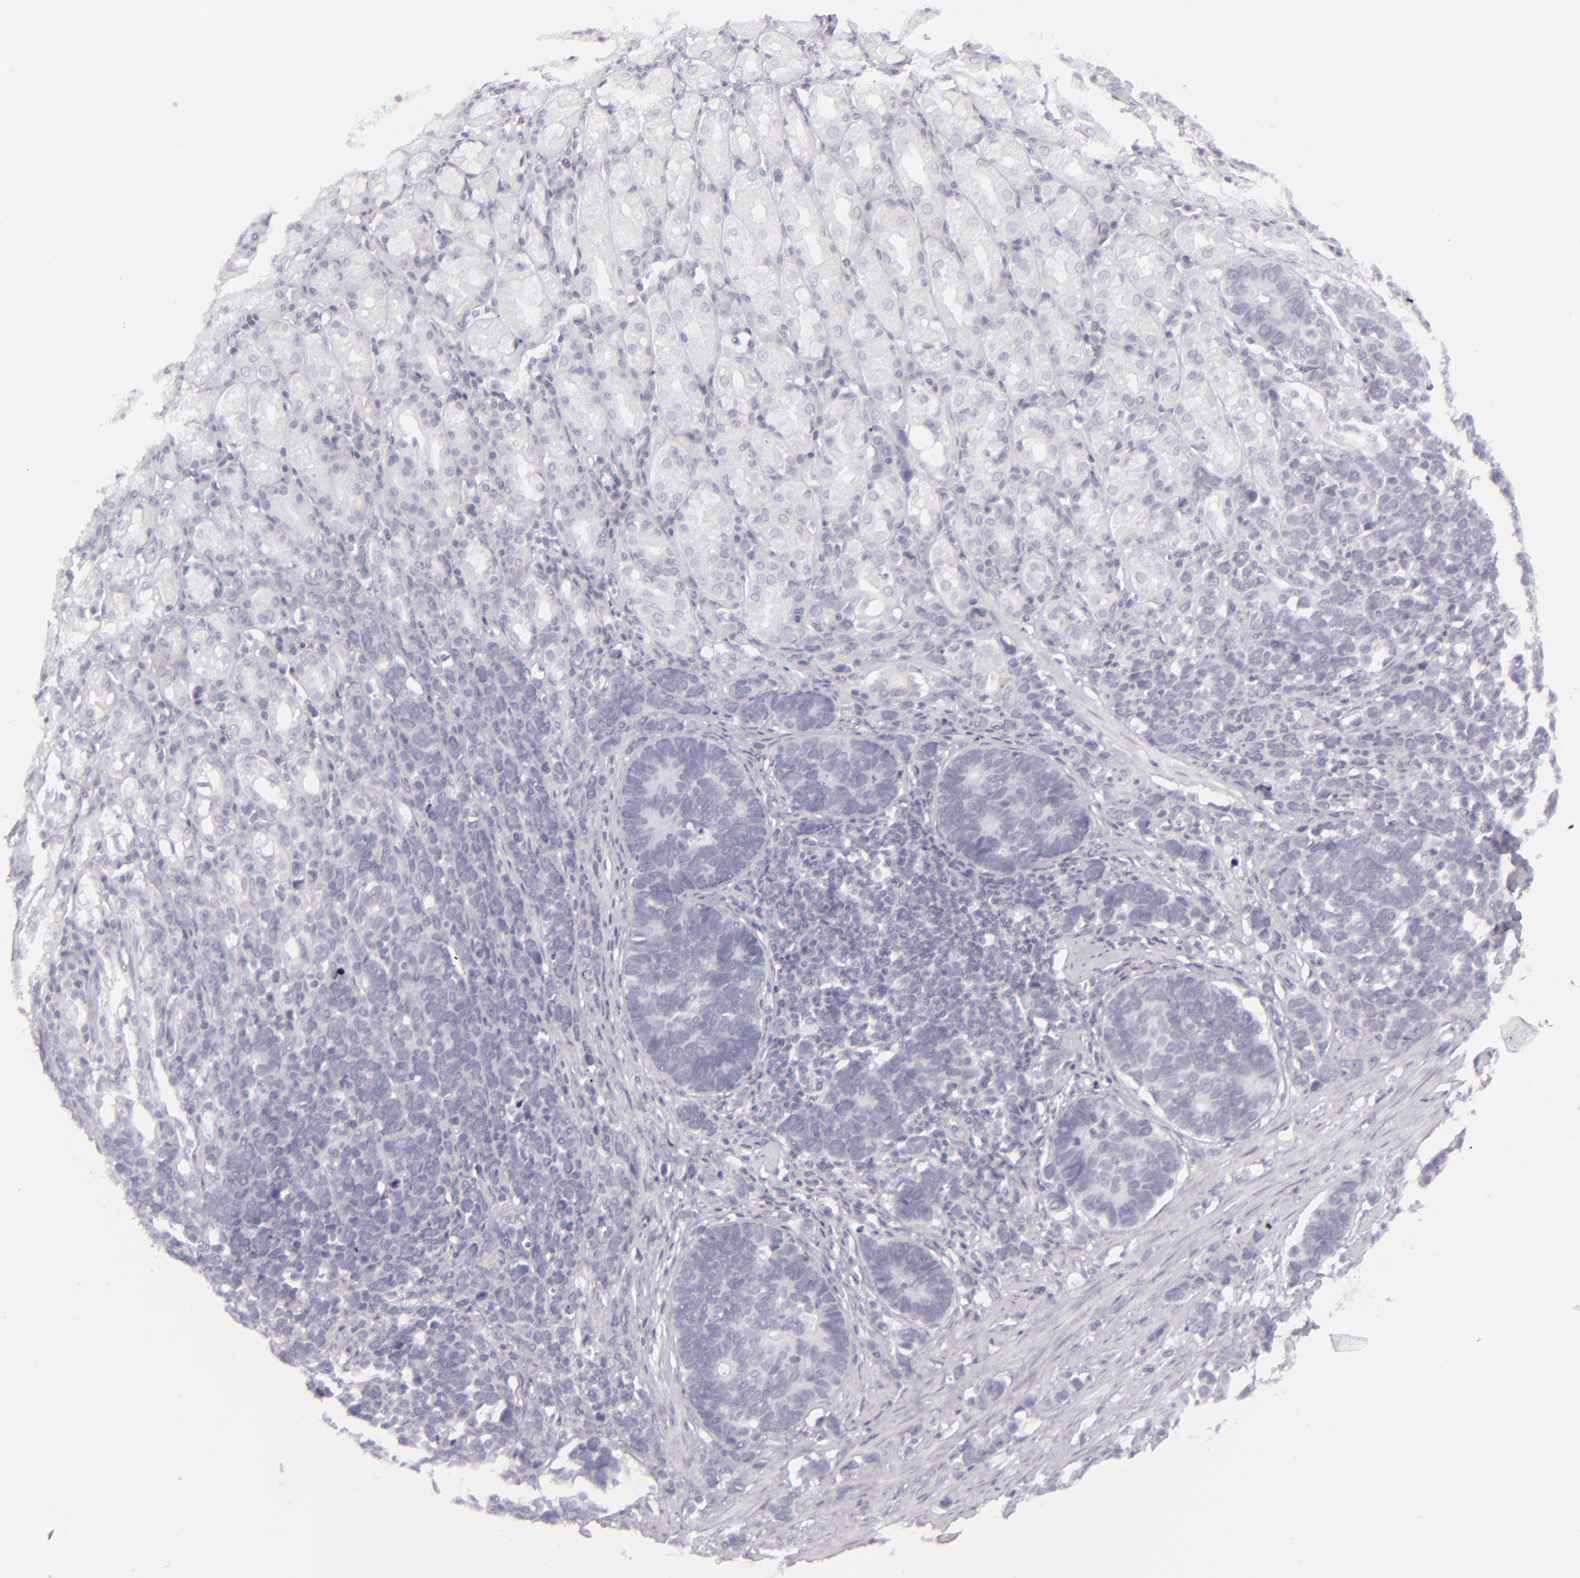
{"staining": {"intensity": "negative", "quantity": "none", "location": "none"}, "tissue": "stomach cancer", "cell_type": "Tumor cells", "image_type": "cancer", "snomed": [{"axis": "morphology", "description": "Adenocarcinoma, NOS"}, {"axis": "topography", "description": "Stomach, upper"}], "caption": "High power microscopy micrograph of an immunohistochemistry histopathology image of stomach adenocarcinoma, revealing no significant expression in tumor cells. (DAB (3,3'-diaminobenzidine) IHC visualized using brightfield microscopy, high magnification).", "gene": "FLG", "patient": {"sex": "male", "age": 71}}